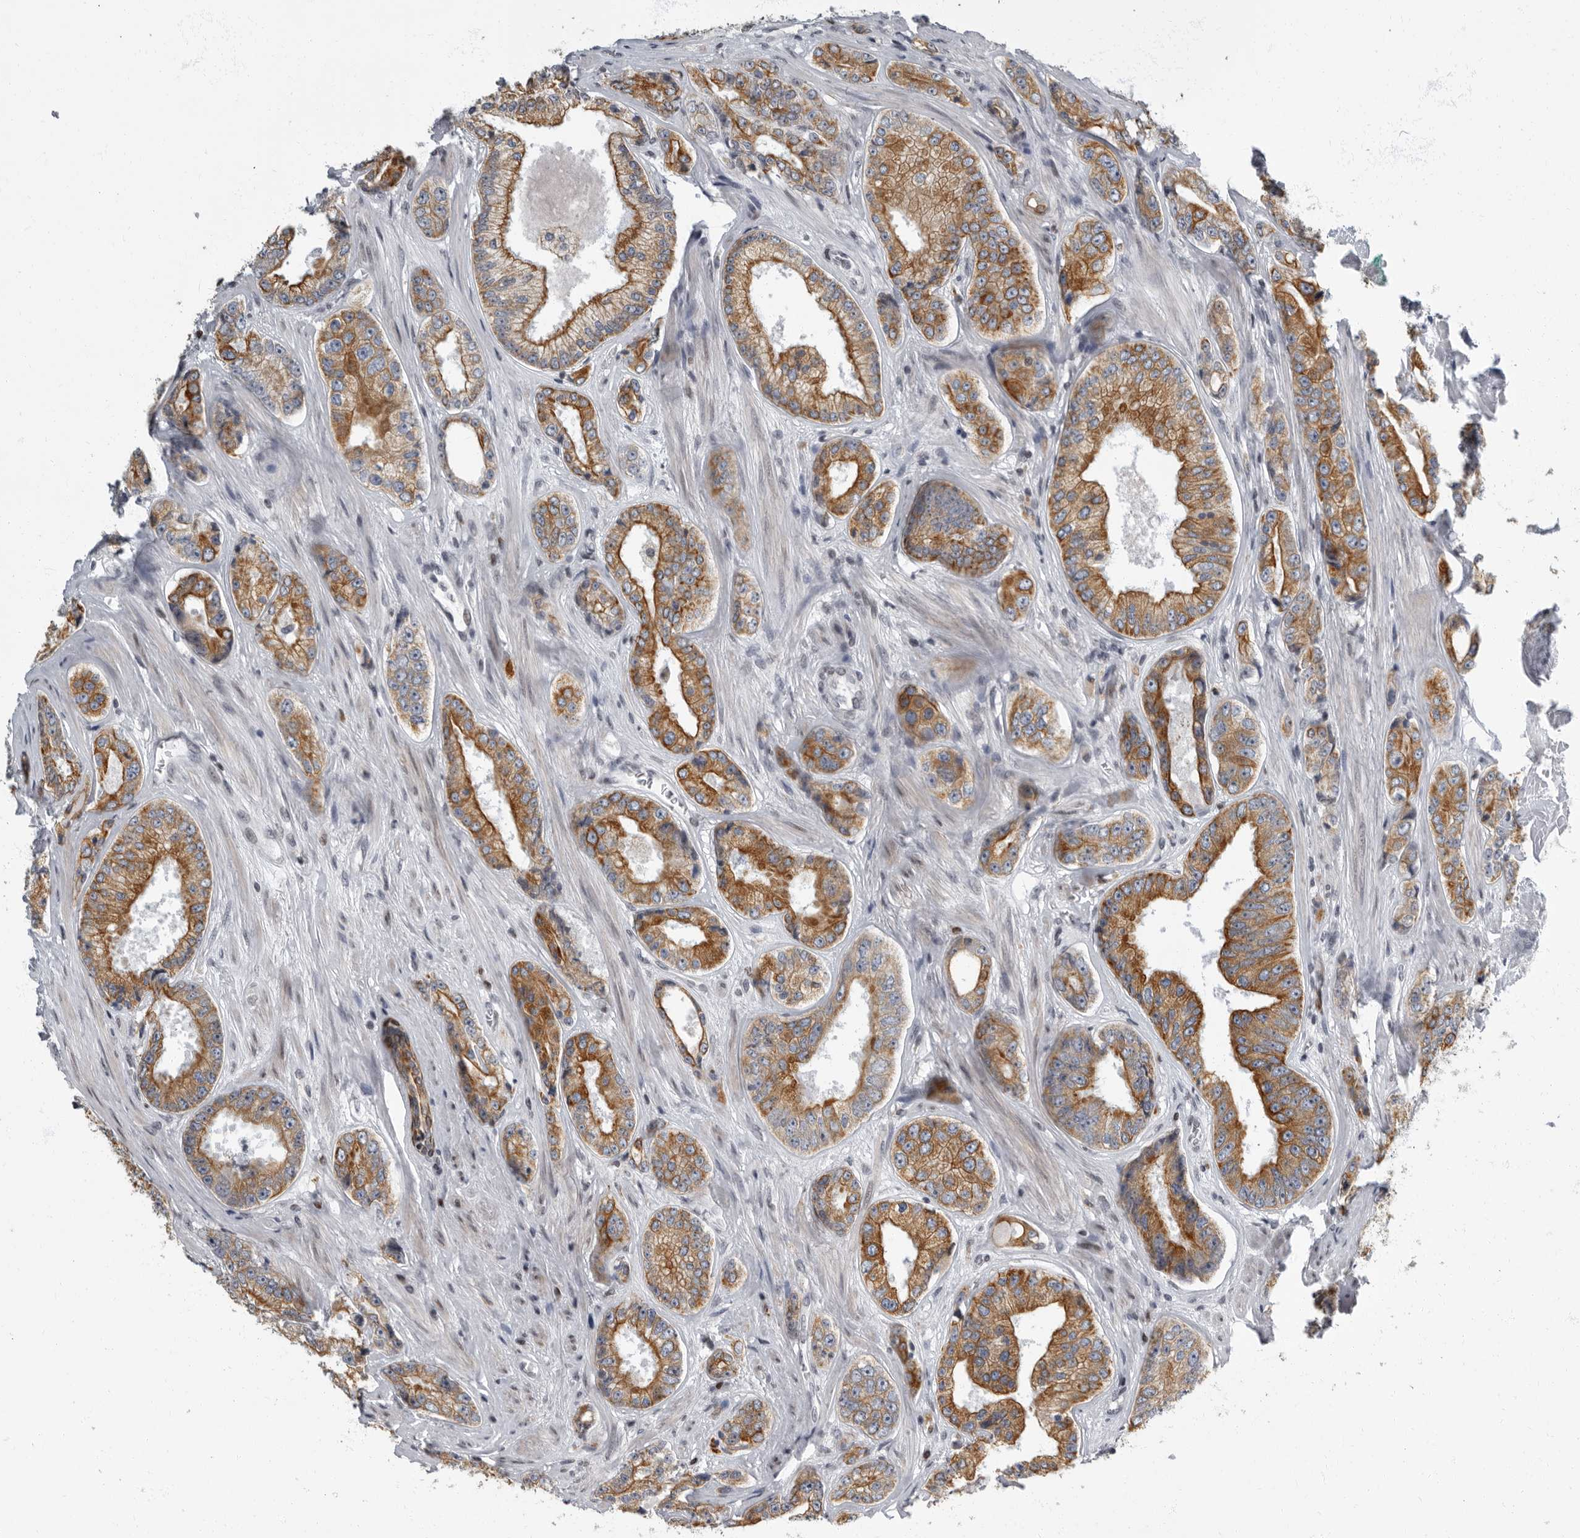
{"staining": {"intensity": "moderate", "quantity": ">75%", "location": "cytoplasmic/membranous"}, "tissue": "prostate cancer", "cell_type": "Tumor cells", "image_type": "cancer", "snomed": [{"axis": "morphology", "description": "Adenocarcinoma, High grade"}, {"axis": "topography", "description": "Prostate"}], "caption": "An image of prostate cancer (adenocarcinoma (high-grade)) stained for a protein demonstrates moderate cytoplasmic/membranous brown staining in tumor cells.", "gene": "EVI5", "patient": {"sex": "male", "age": 61}}